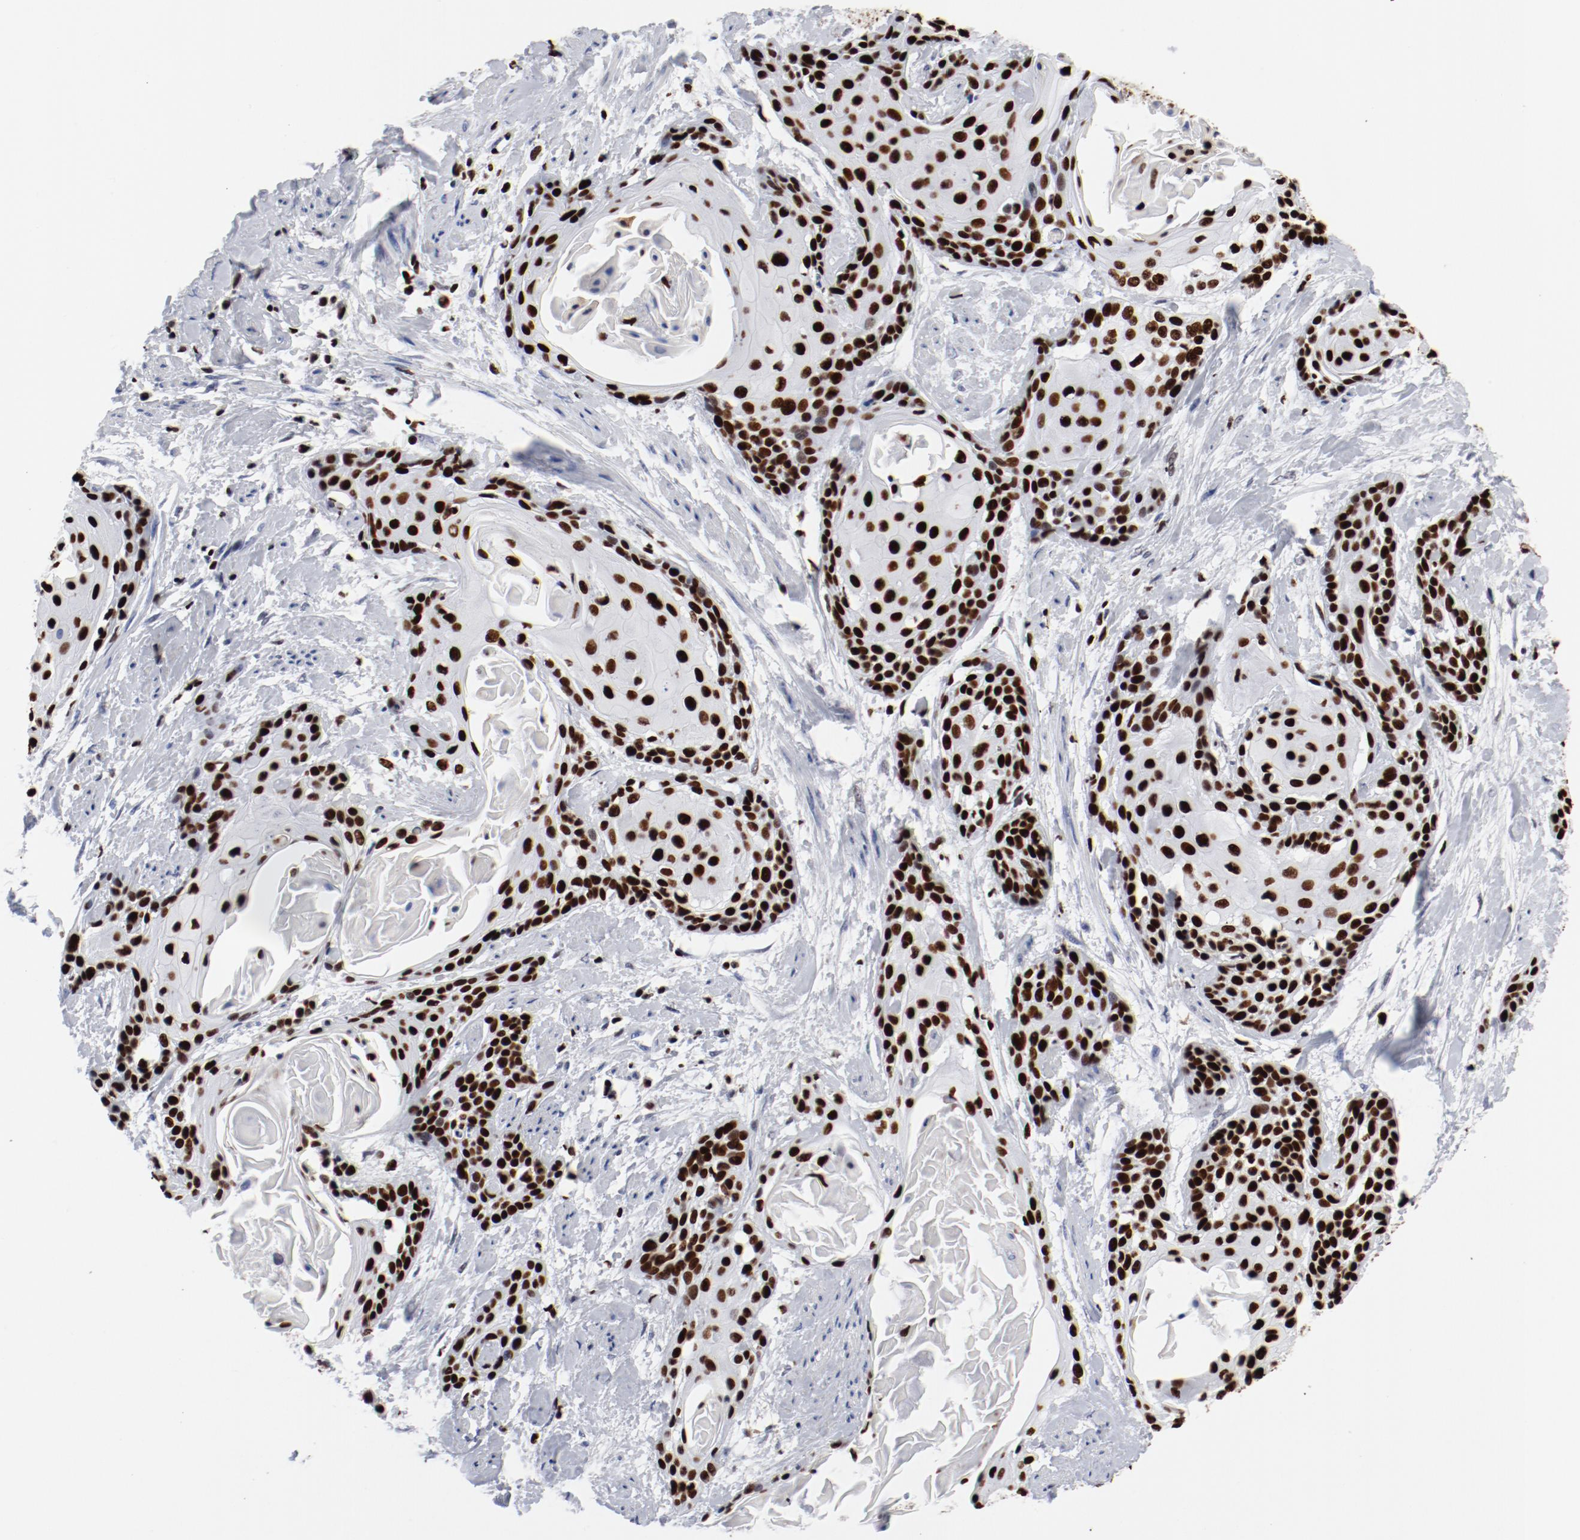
{"staining": {"intensity": "strong", "quantity": ">75%", "location": "nuclear"}, "tissue": "cervical cancer", "cell_type": "Tumor cells", "image_type": "cancer", "snomed": [{"axis": "morphology", "description": "Squamous cell carcinoma, NOS"}, {"axis": "topography", "description": "Cervix"}], "caption": "This is a histology image of immunohistochemistry staining of cervical squamous cell carcinoma, which shows strong staining in the nuclear of tumor cells.", "gene": "SMARCC2", "patient": {"sex": "female", "age": 57}}